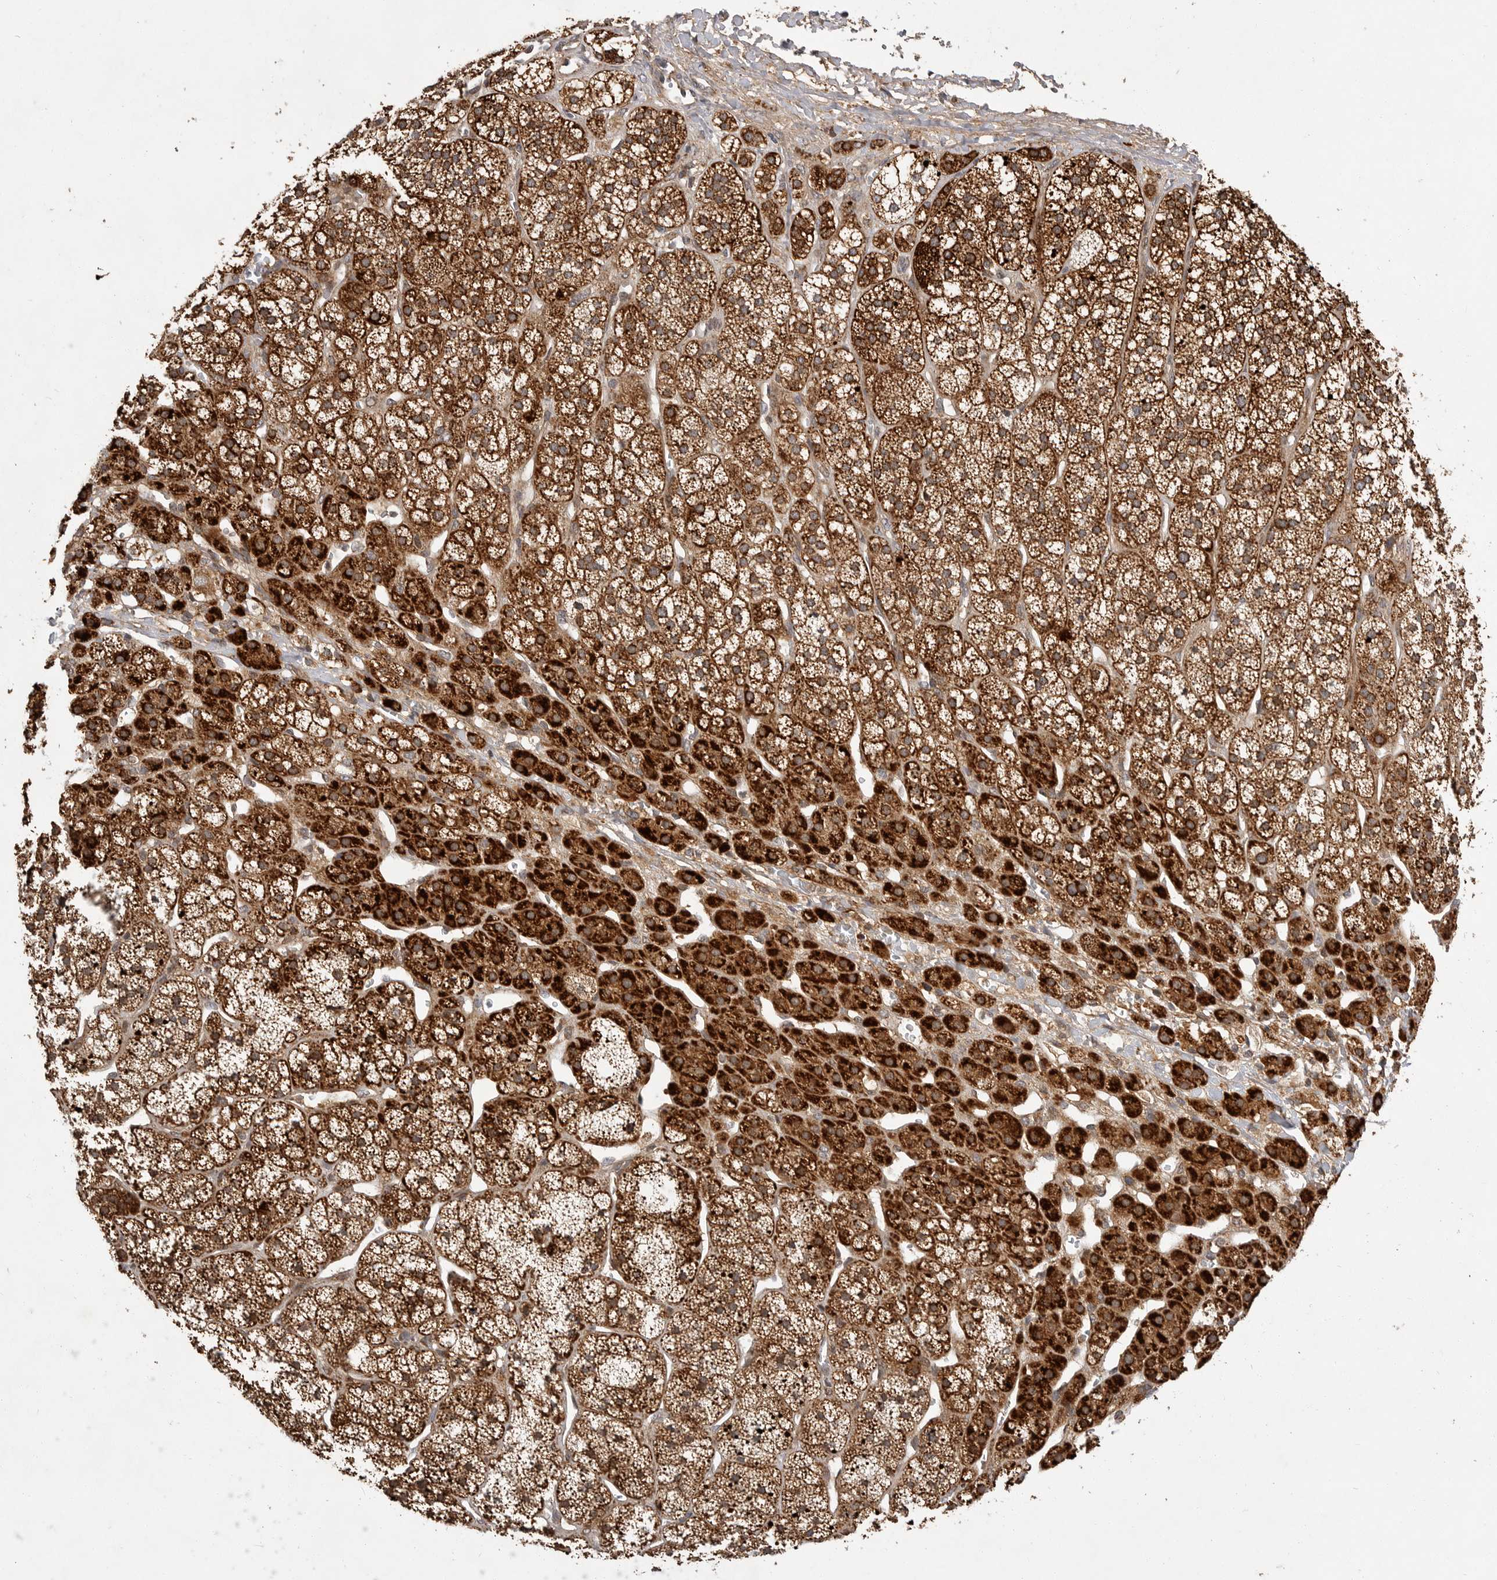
{"staining": {"intensity": "strong", "quantity": ">75%", "location": "cytoplasmic/membranous"}, "tissue": "adrenal gland", "cell_type": "Glandular cells", "image_type": "normal", "snomed": [{"axis": "morphology", "description": "Normal tissue, NOS"}, {"axis": "topography", "description": "Adrenal gland"}], "caption": "The immunohistochemical stain shows strong cytoplasmic/membranous positivity in glandular cells of unremarkable adrenal gland.", "gene": "KYAT3", "patient": {"sex": "male", "age": 56}}